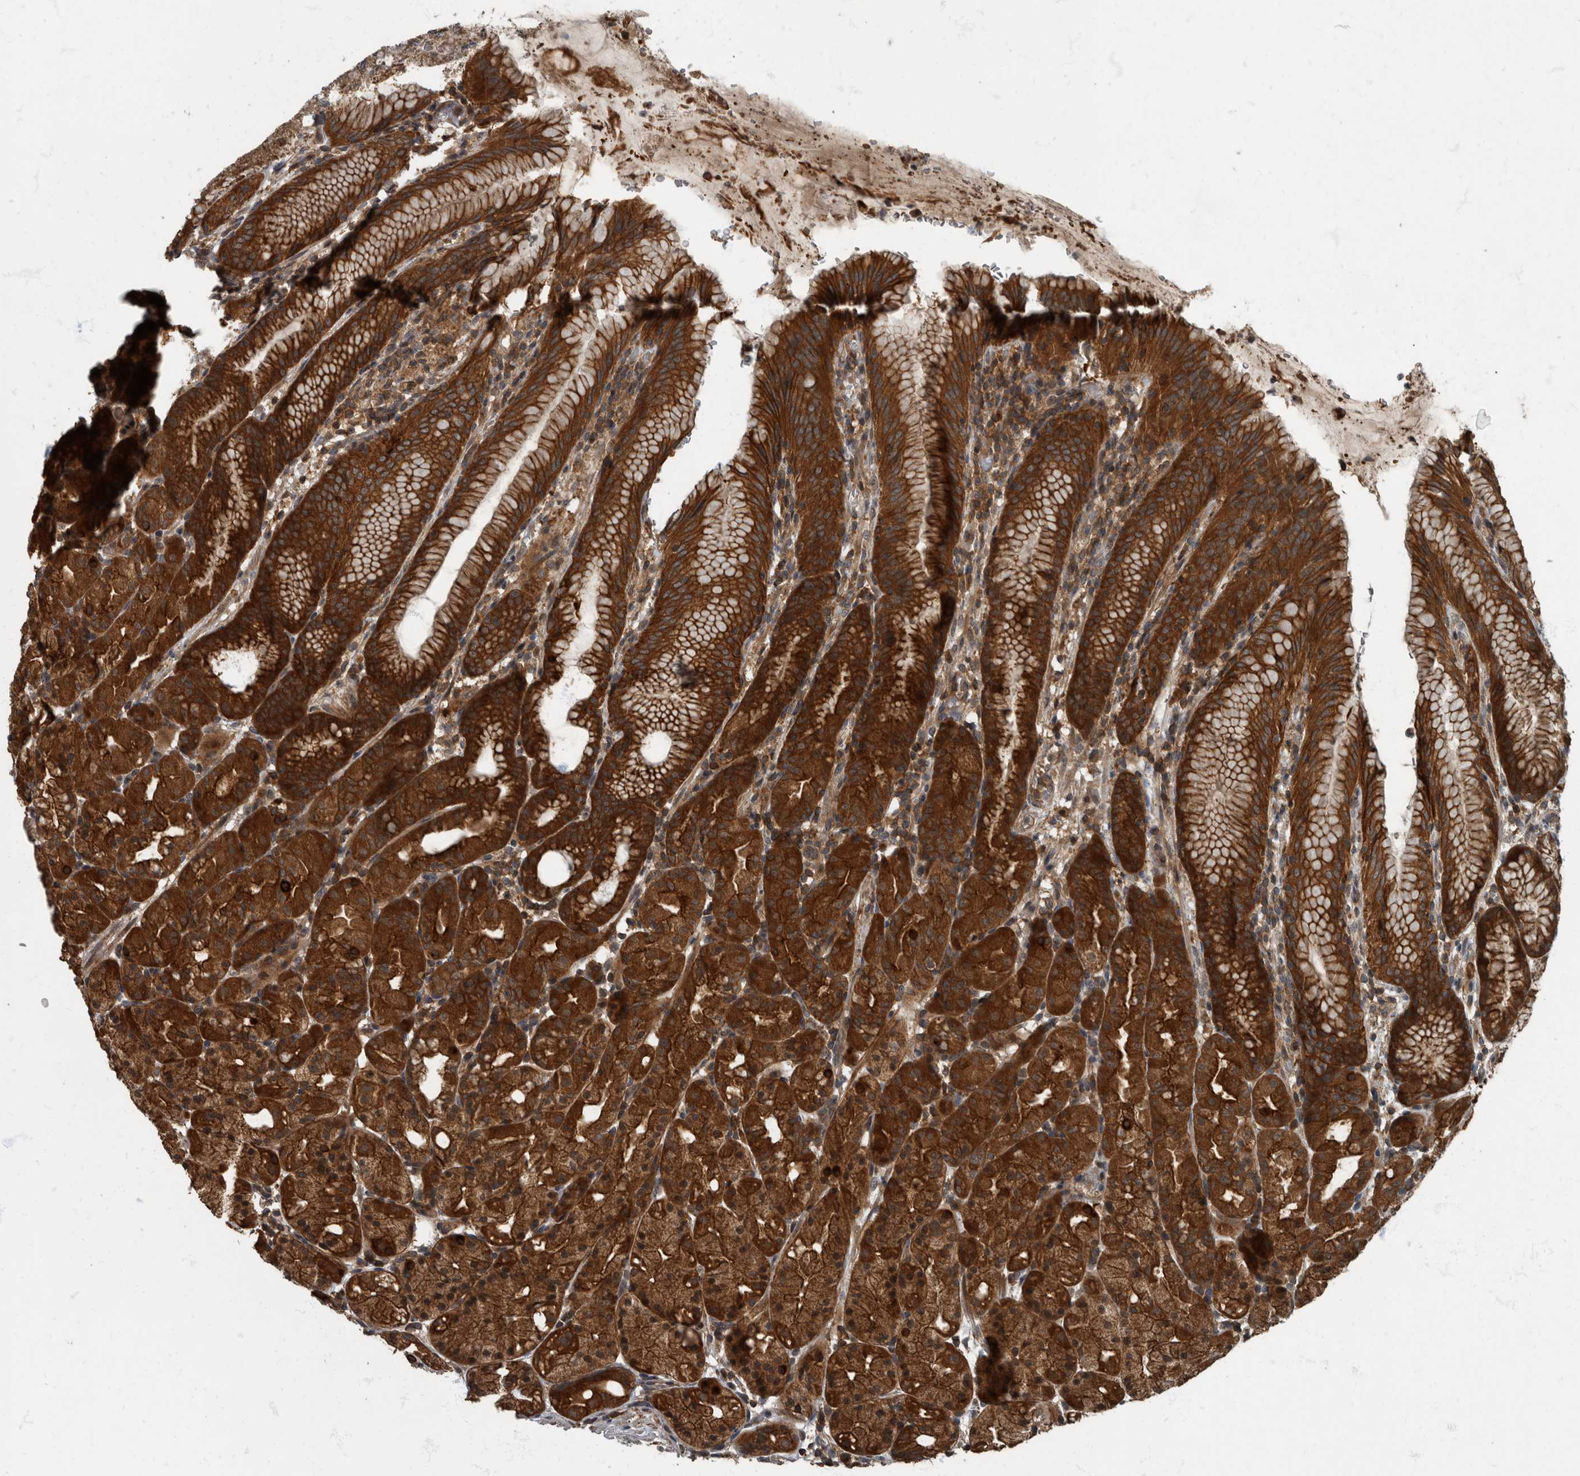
{"staining": {"intensity": "strong", "quantity": ">75%", "location": "cytoplasmic/membranous"}, "tissue": "stomach", "cell_type": "Glandular cells", "image_type": "normal", "snomed": [{"axis": "morphology", "description": "Normal tissue, NOS"}, {"axis": "topography", "description": "Stomach, upper"}], "caption": "This micrograph displays IHC staining of benign stomach, with high strong cytoplasmic/membranous expression in about >75% of glandular cells.", "gene": "RABGGTB", "patient": {"sex": "male", "age": 48}}